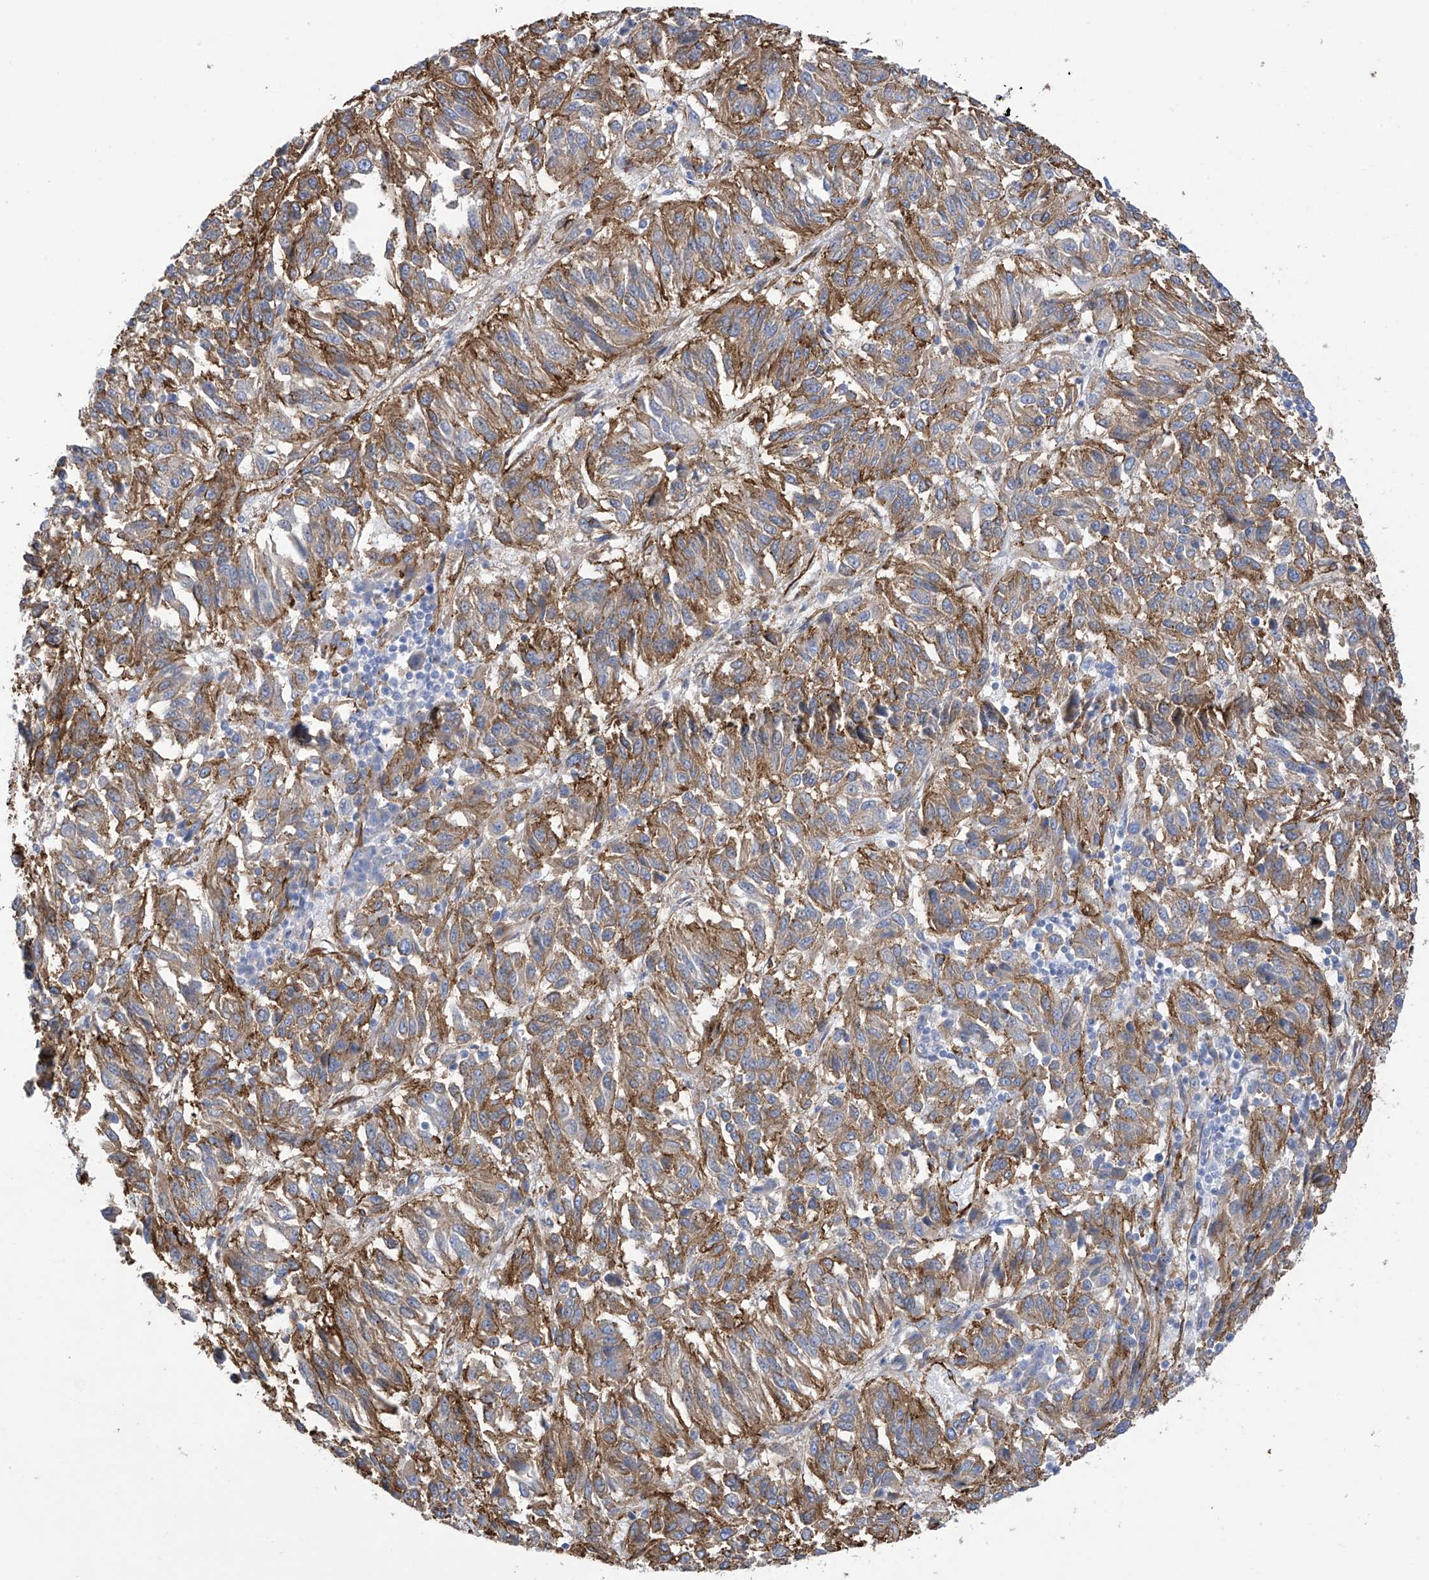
{"staining": {"intensity": "moderate", "quantity": ">75%", "location": "cytoplasmic/membranous"}, "tissue": "melanoma", "cell_type": "Tumor cells", "image_type": "cancer", "snomed": [{"axis": "morphology", "description": "Malignant melanoma, Metastatic site"}, {"axis": "topography", "description": "Lung"}], "caption": "This is an image of IHC staining of malignant melanoma (metastatic site), which shows moderate expression in the cytoplasmic/membranous of tumor cells.", "gene": "UBTD1", "patient": {"sex": "male", "age": 64}}